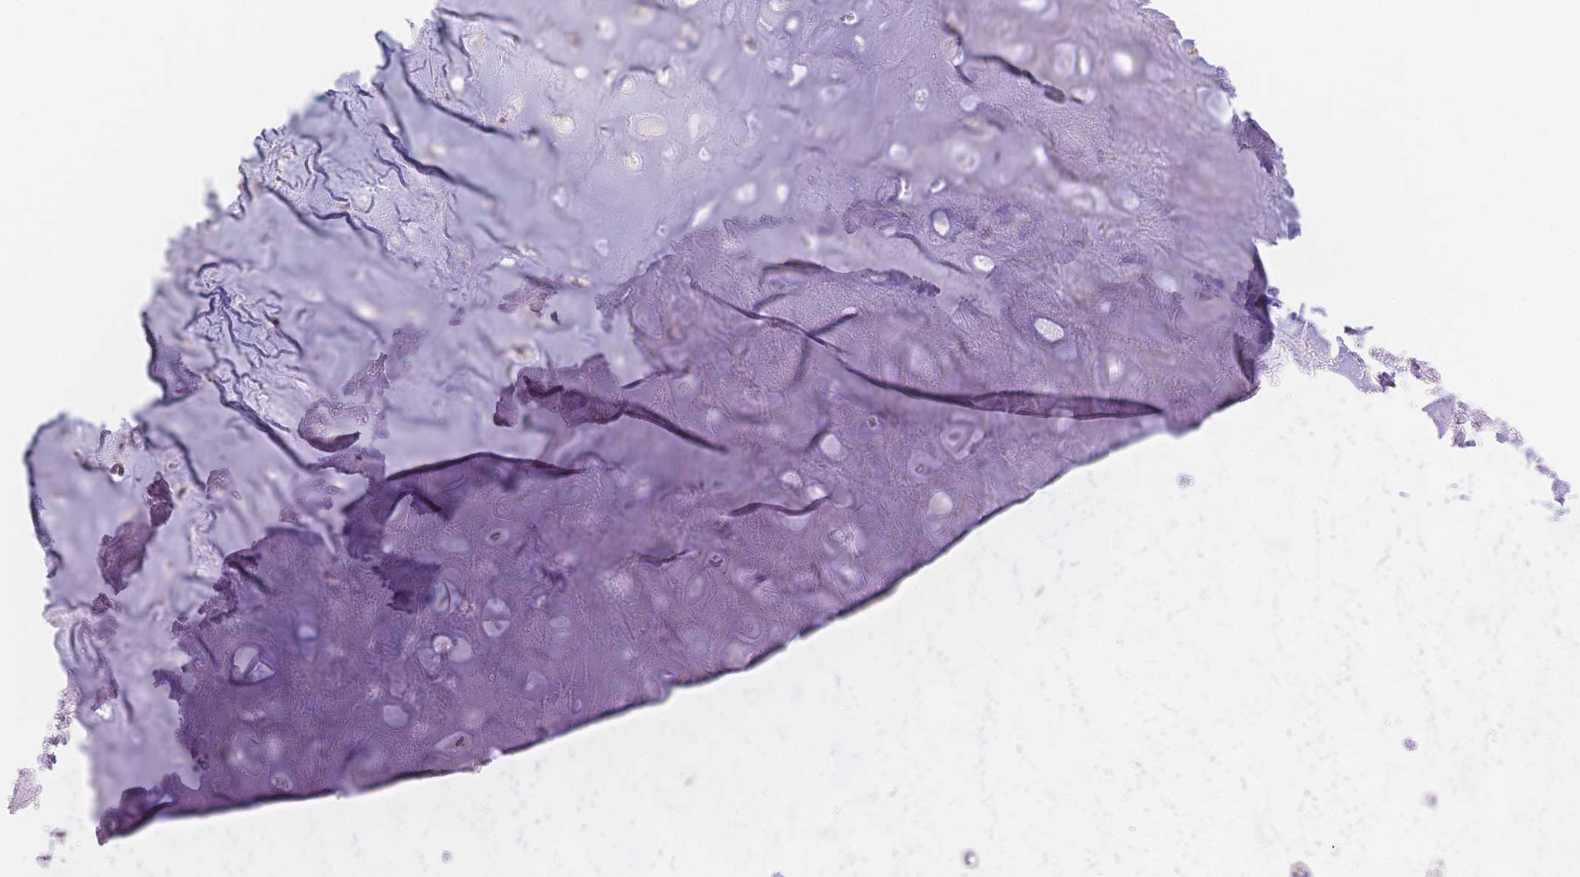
{"staining": {"intensity": "negative", "quantity": "none", "location": "none"}, "tissue": "adipose tissue", "cell_type": "Adipocytes", "image_type": "normal", "snomed": [{"axis": "morphology", "description": "Normal tissue, NOS"}, {"axis": "topography", "description": "Cartilage tissue"}], "caption": "High power microscopy image of an immunohistochemistry photomicrograph of normal adipose tissue, revealing no significant expression in adipocytes. (Stains: DAB IHC with hematoxylin counter stain, Microscopy: brightfield microscopy at high magnification).", "gene": "MYOM1", "patient": {"sex": "male", "age": 57}}